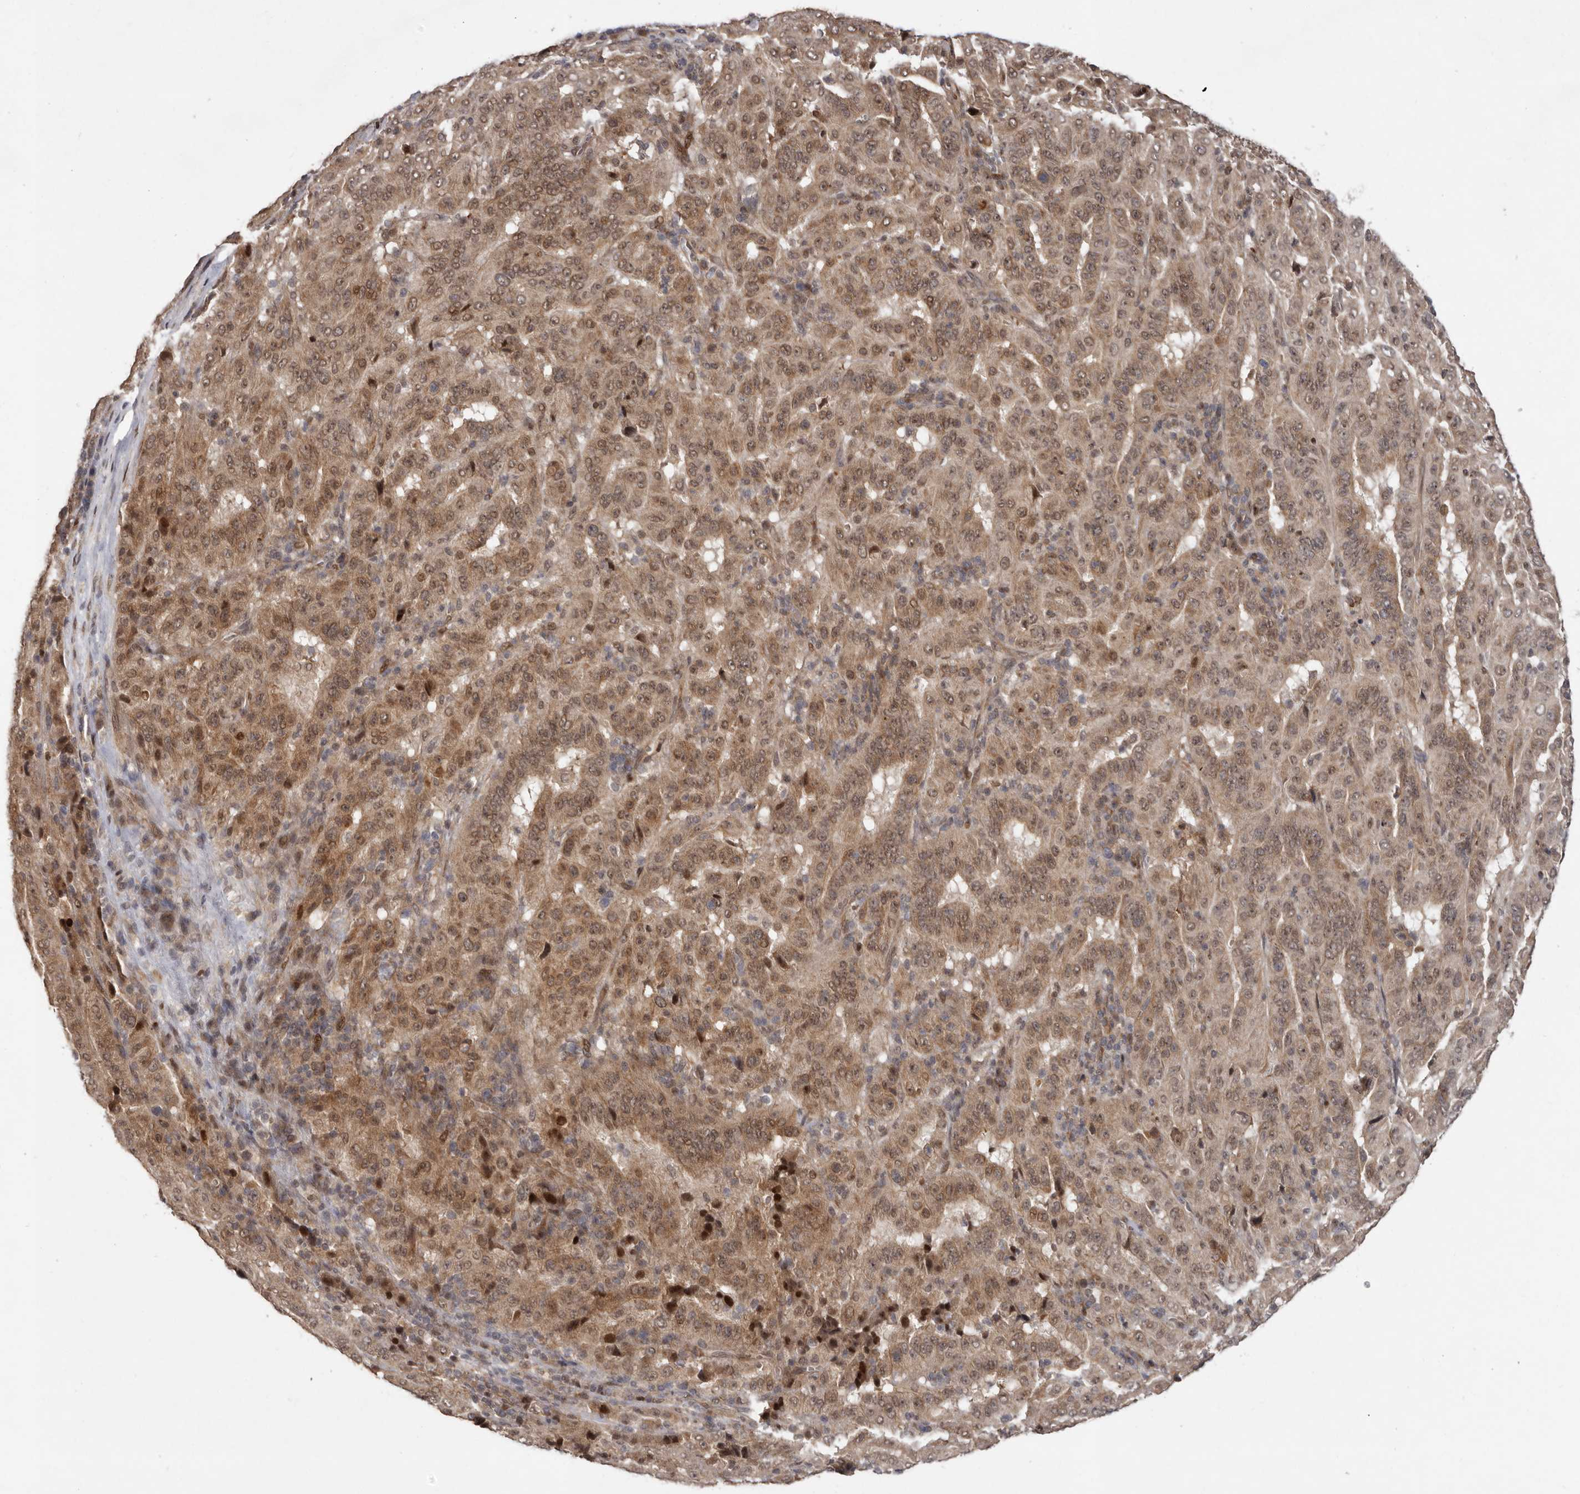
{"staining": {"intensity": "moderate", "quantity": ">75%", "location": "cytoplasmic/membranous,nuclear"}, "tissue": "pancreatic cancer", "cell_type": "Tumor cells", "image_type": "cancer", "snomed": [{"axis": "morphology", "description": "Adenocarcinoma, NOS"}, {"axis": "topography", "description": "Pancreas"}], "caption": "This micrograph displays adenocarcinoma (pancreatic) stained with immunohistochemistry to label a protein in brown. The cytoplasmic/membranous and nuclear of tumor cells show moderate positivity for the protein. Nuclei are counter-stained blue.", "gene": "ABL1", "patient": {"sex": "male", "age": 63}}